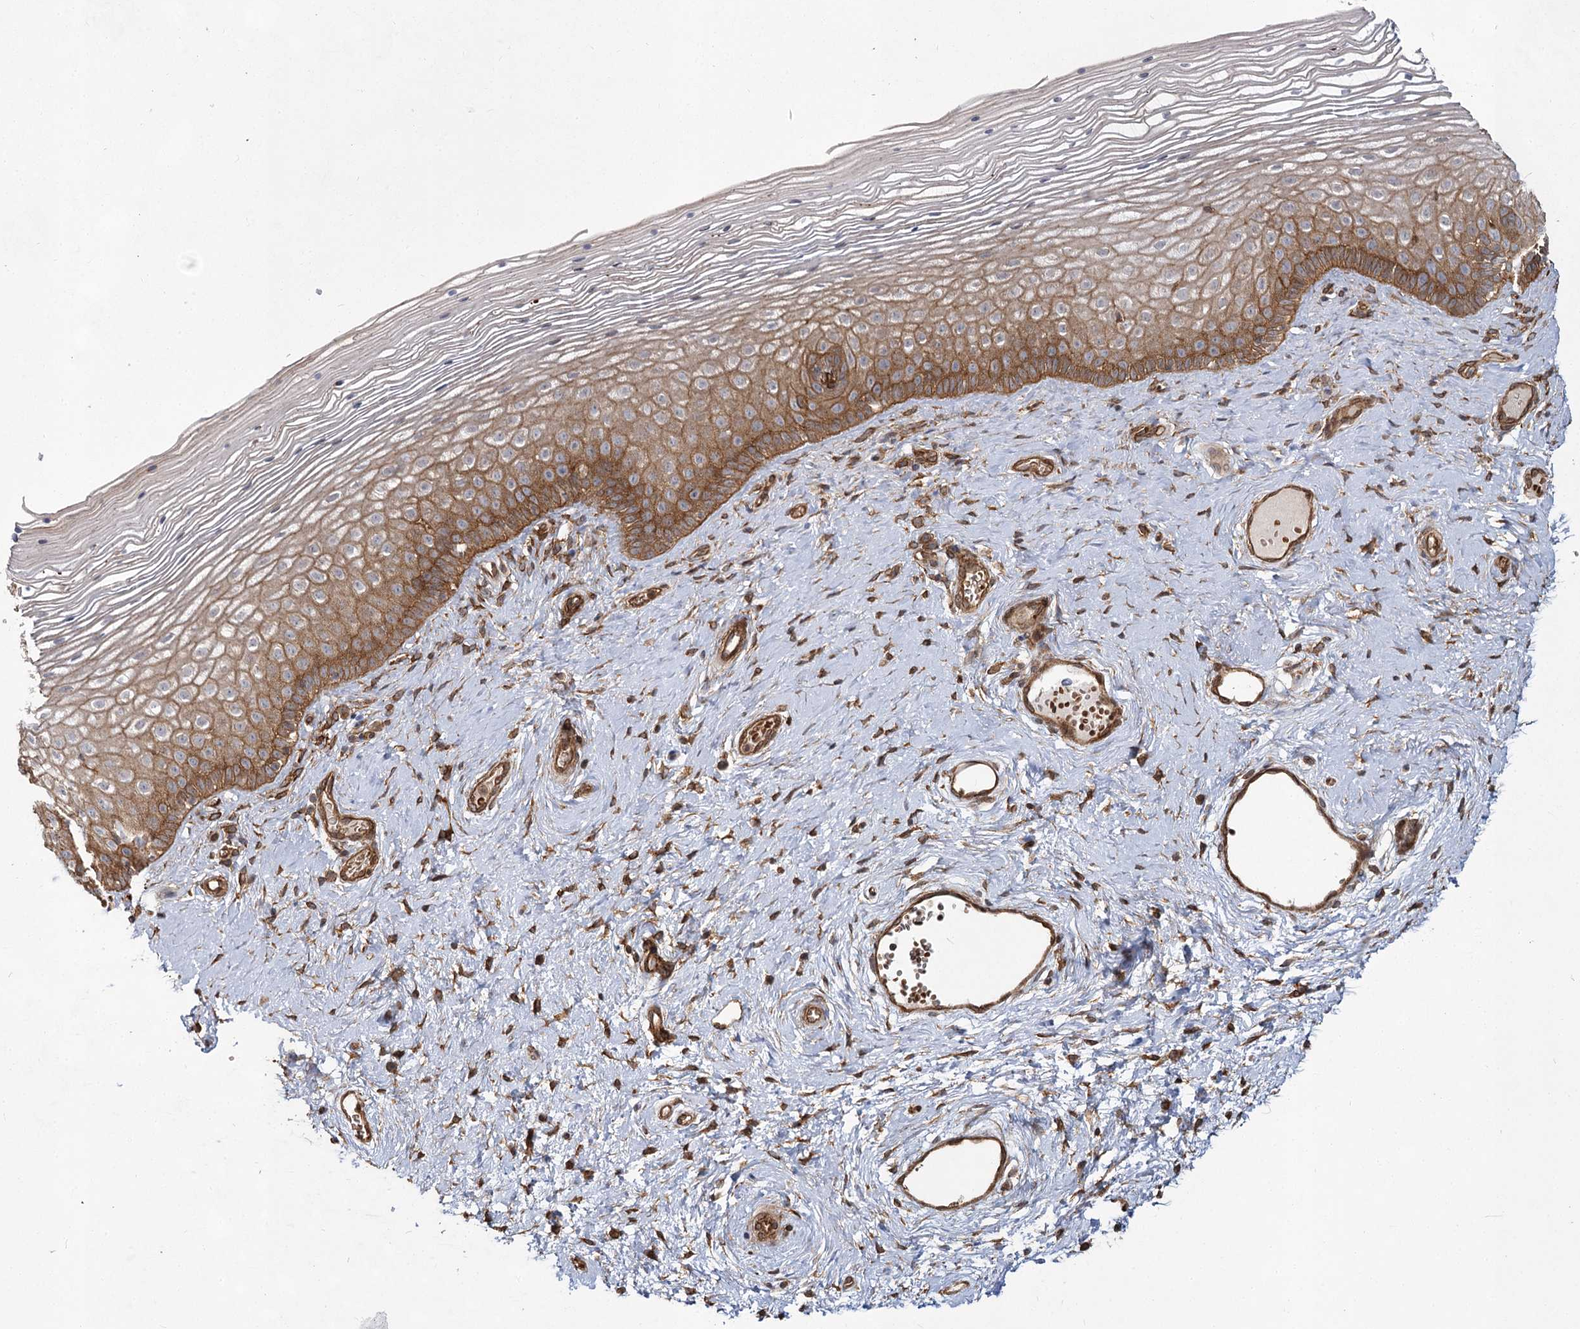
{"staining": {"intensity": "strong", "quantity": "25%-75%", "location": "cytoplasmic/membranous"}, "tissue": "vagina", "cell_type": "Squamous epithelial cells", "image_type": "normal", "snomed": [{"axis": "morphology", "description": "Normal tissue, NOS"}, {"axis": "topography", "description": "Vagina"}], "caption": "Vagina stained for a protein (brown) displays strong cytoplasmic/membranous positive expression in about 25%-75% of squamous epithelial cells.", "gene": "IQSEC1", "patient": {"sex": "female", "age": 46}}